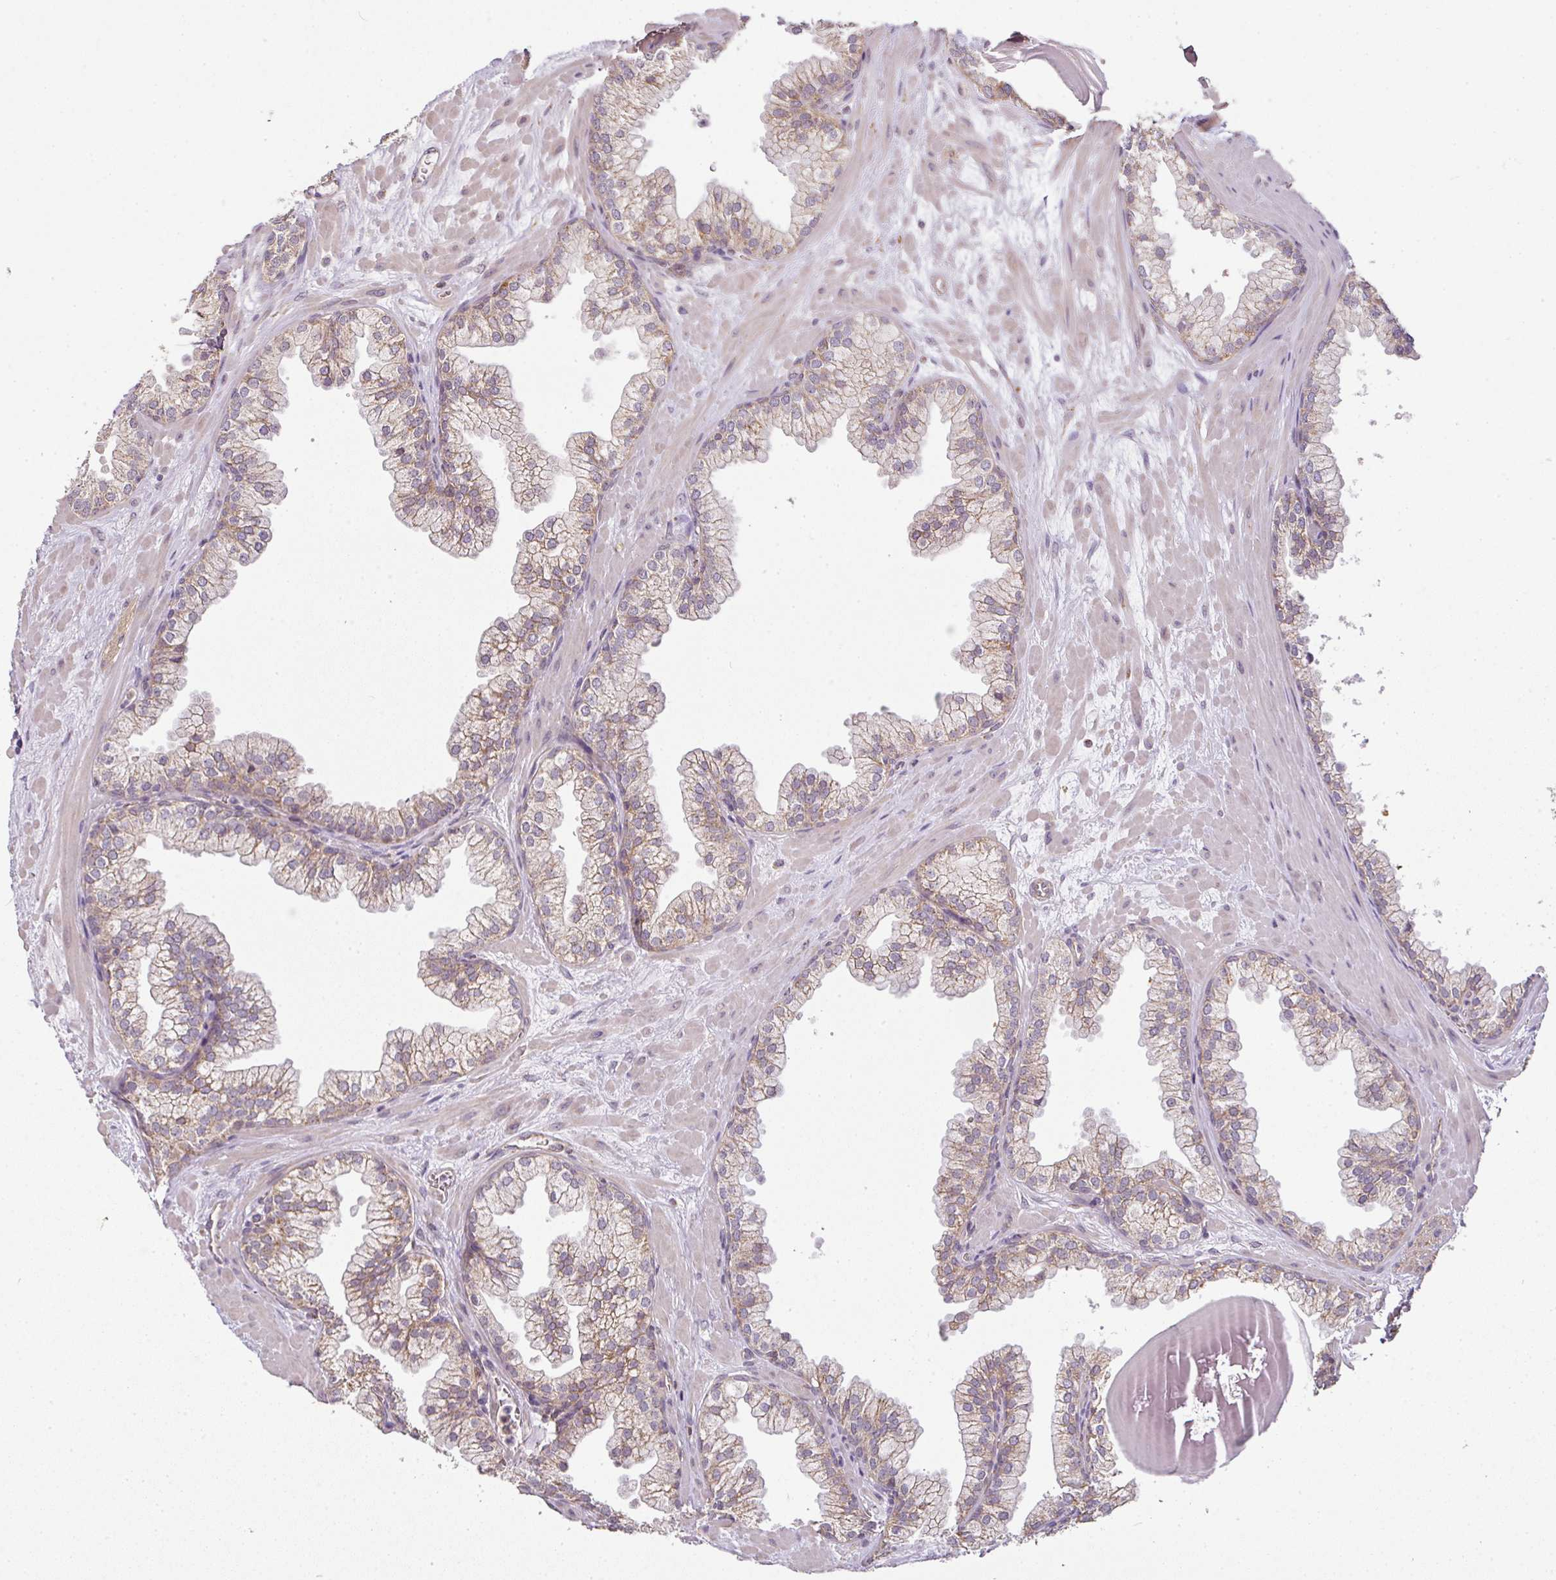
{"staining": {"intensity": "moderate", "quantity": ">75%", "location": "cytoplasmic/membranous"}, "tissue": "prostate", "cell_type": "Glandular cells", "image_type": "normal", "snomed": [{"axis": "morphology", "description": "Normal tissue, NOS"}, {"axis": "topography", "description": "Prostate"}, {"axis": "topography", "description": "Peripheral nerve tissue"}], "caption": "Brown immunohistochemical staining in unremarkable prostate exhibits moderate cytoplasmic/membranous staining in approximately >75% of glandular cells. (DAB (3,3'-diaminobenzidine) = brown stain, brightfield microscopy at high magnification).", "gene": "MYOM2", "patient": {"sex": "male", "age": 61}}